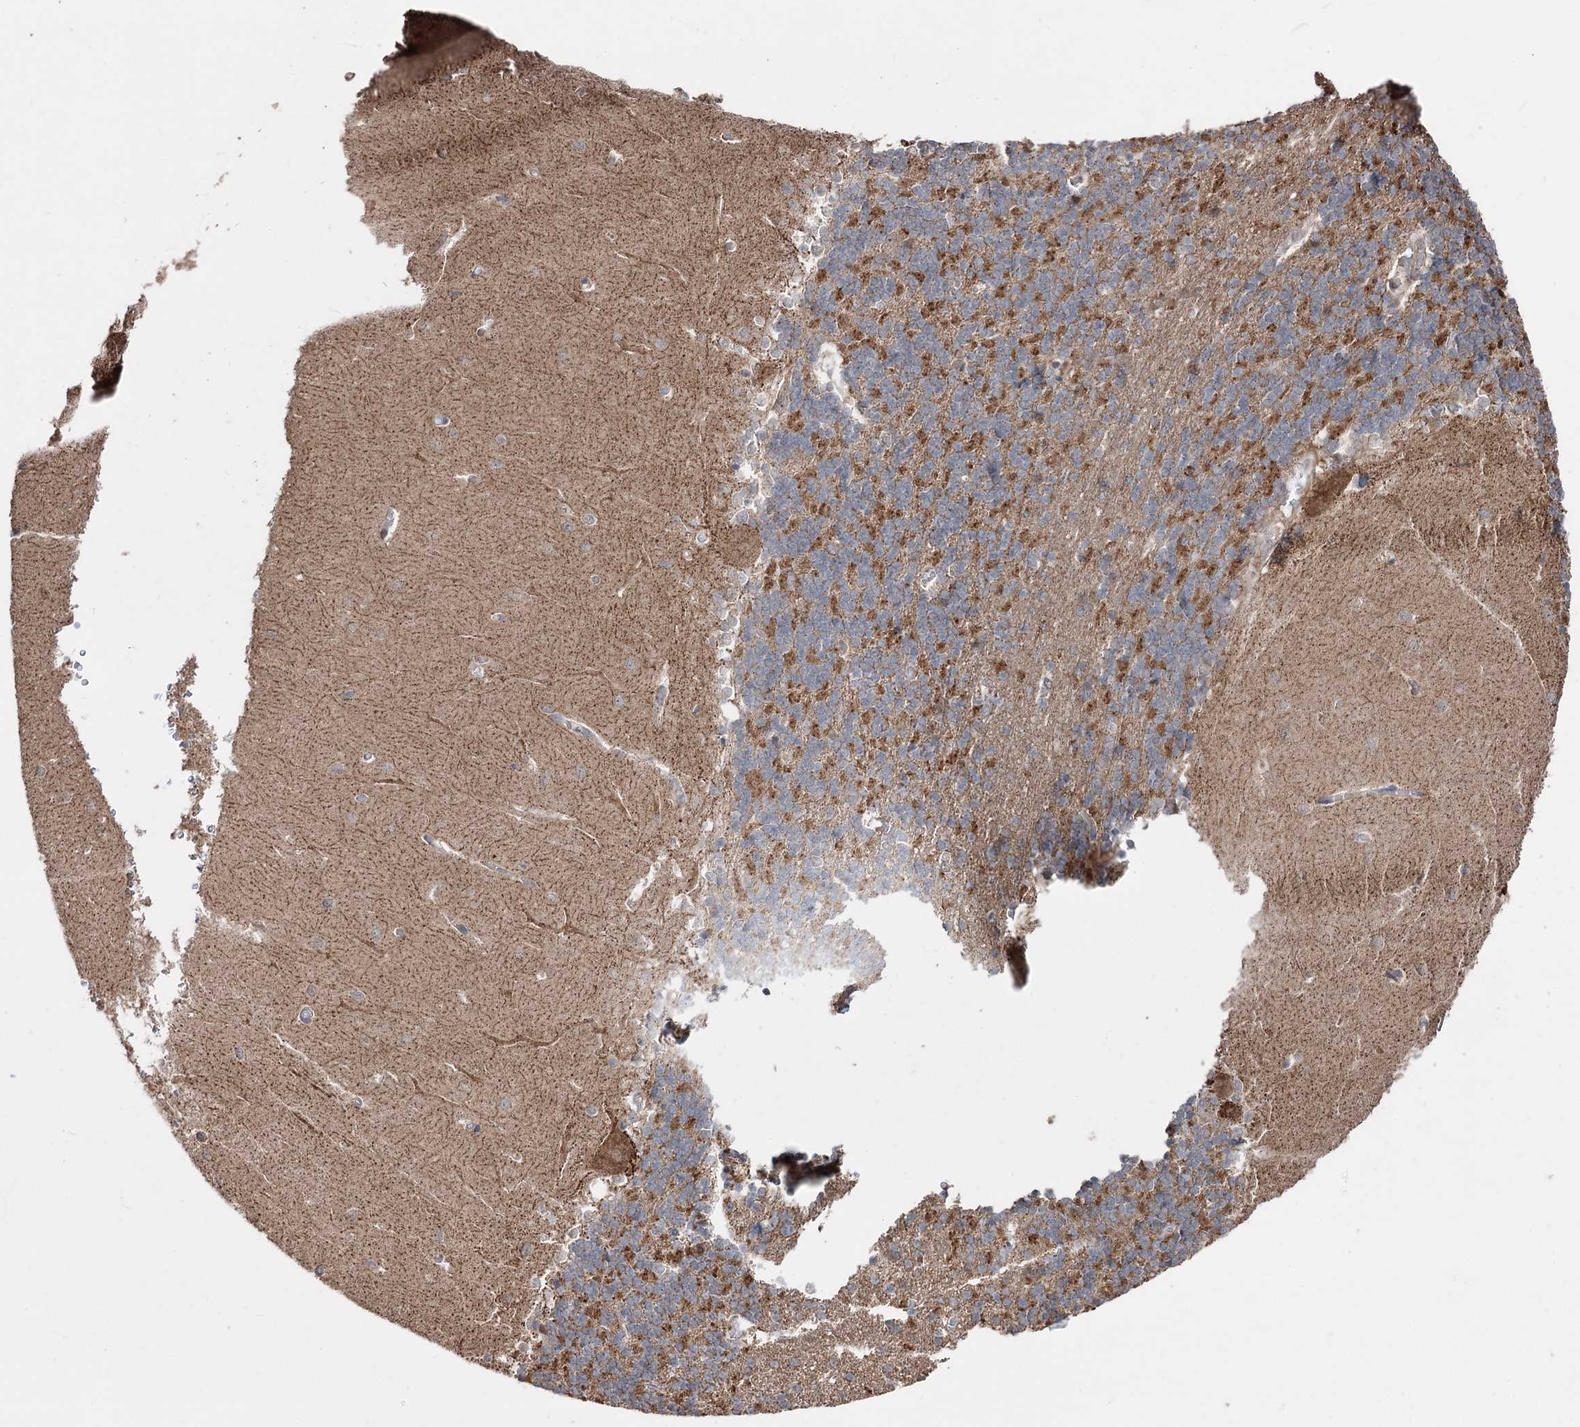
{"staining": {"intensity": "moderate", "quantity": "25%-75%", "location": "cytoplasmic/membranous"}, "tissue": "cerebellum", "cell_type": "Cells in granular layer", "image_type": "normal", "snomed": [{"axis": "morphology", "description": "Normal tissue, NOS"}, {"axis": "topography", "description": "Cerebellum"}], "caption": "IHC histopathology image of benign human cerebellum stained for a protein (brown), which displays medium levels of moderate cytoplasmic/membranous staining in about 25%-75% of cells in granular layer.", "gene": "CPNE8", "patient": {"sex": "male", "age": 37}}